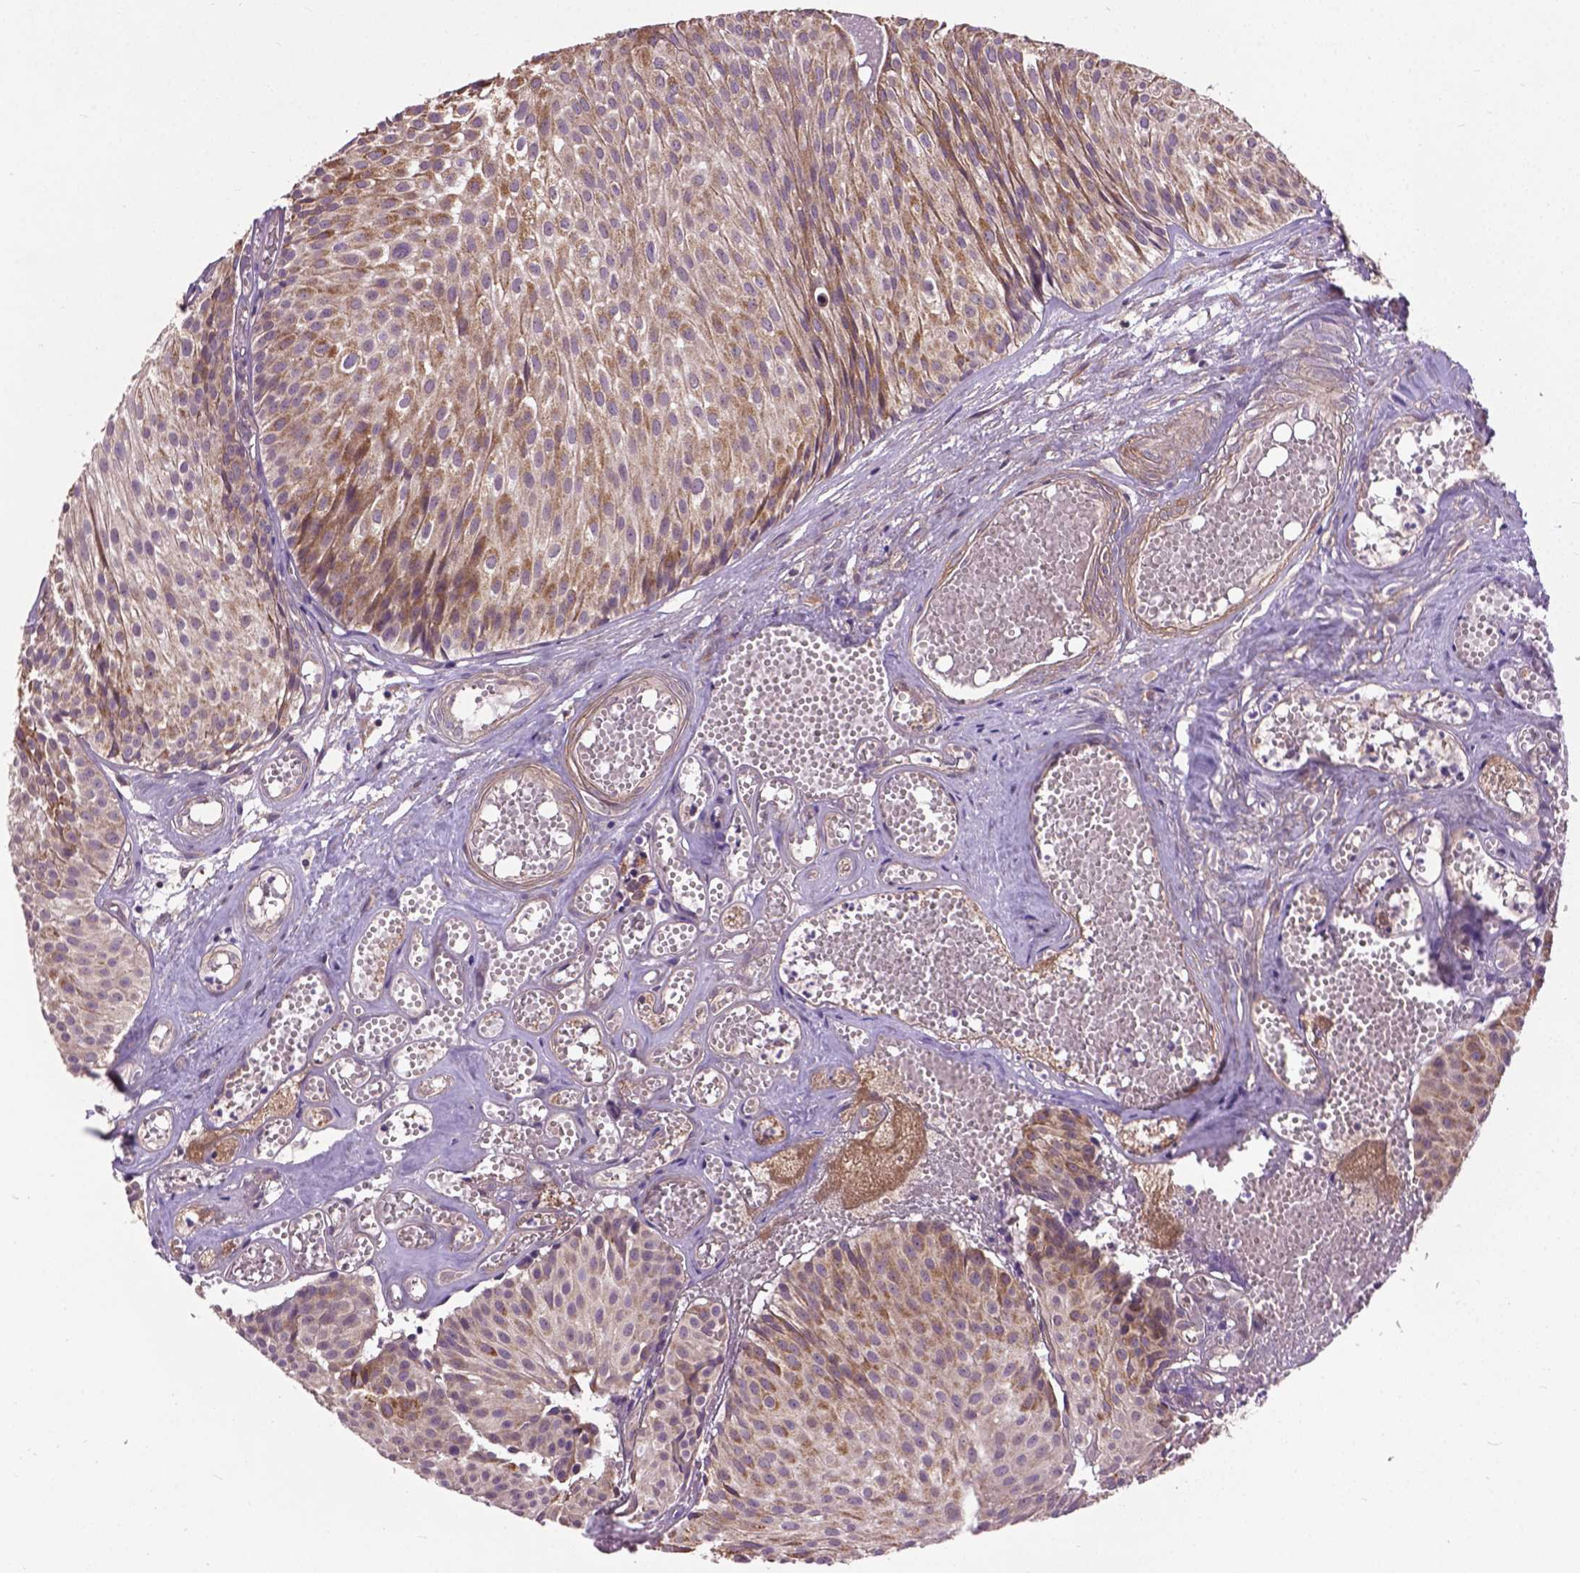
{"staining": {"intensity": "moderate", "quantity": ">75%", "location": "cytoplasmic/membranous"}, "tissue": "urothelial cancer", "cell_type": "Tumor cells", "image_type": "cancer", "snomed": [{"axis": "morphology", "description": "Urothelial carcinoma, Low grade"}, {"axis": "topography", "description": "Urinary bladder"}], "caption": "IHC histopathology image of urothelial cancer stained for a protein (brown), which exhibits medium levels of moderate cytoplasmic/membranous positivity in approximately >75% of tumor cells.", "gene": "ZNF616", "patient": {"sex": "male", "age": 63}}